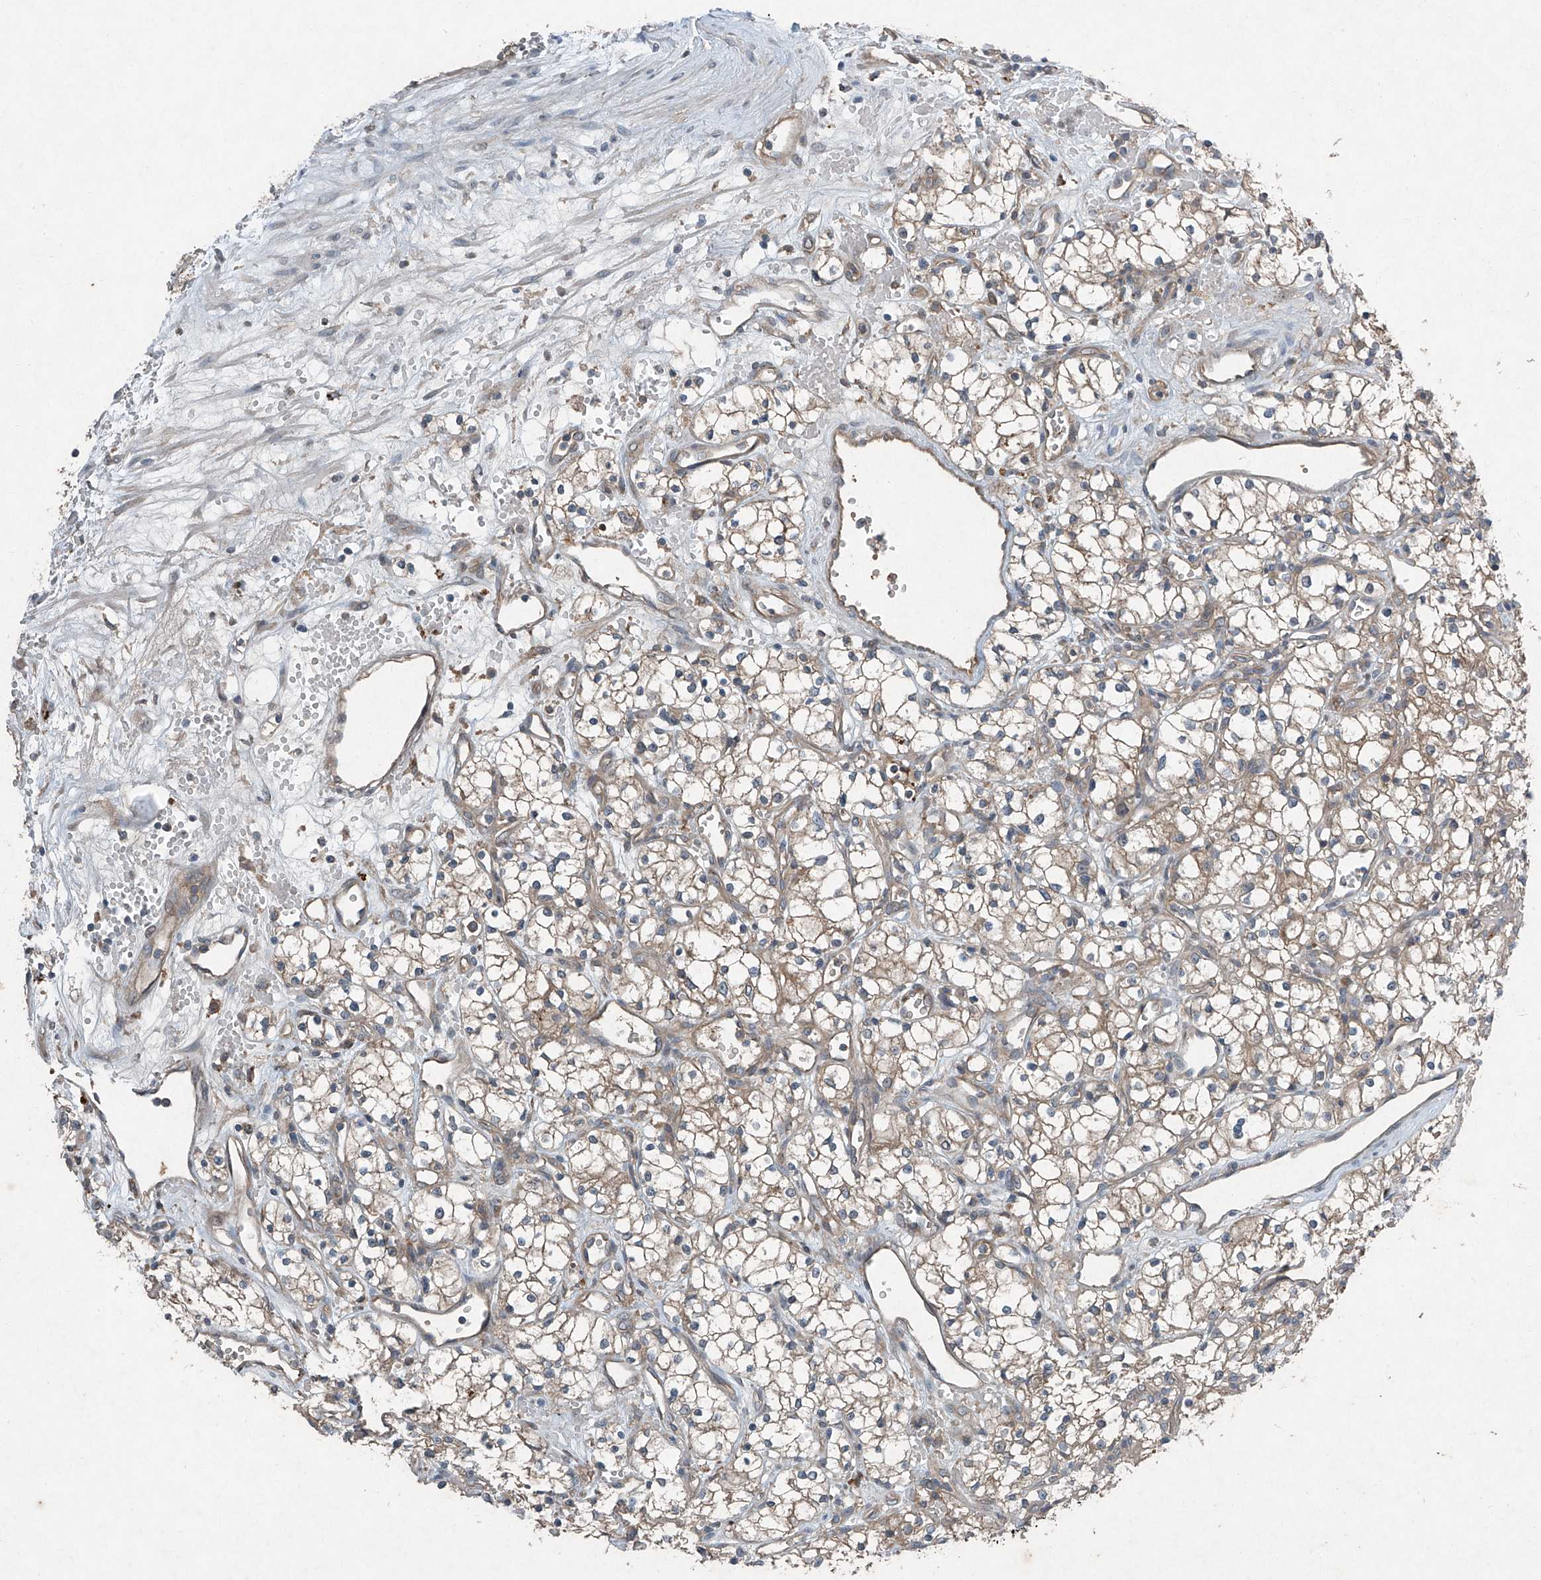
{"staining": {"intensity": "weak", "quantity": ">75%", "location": "cytoplasmic/membranous"}, "tissue": "renal cancer", "cell_type": "Tumor cells", "image_type": "cancer", "snomed": [{"axis": "morphology", "description": "Adenocarcinoma, NOS"}, {"axis": "topography", "description": "Kidney"}], "caption": "Immunohistochemistry (IHC) histopathology image of neoplastic tissue: human adenocarcinoma (renal) stained using immunohistochemistry exhibits low levels of weak protein expression localized specifically in the cytoplasmic/membranous of tumor cells, appearing as a cytoplasmic/membranous brown color.", "gene": "FOXRED2", "patient": {"sex": "male", "age": 59}}